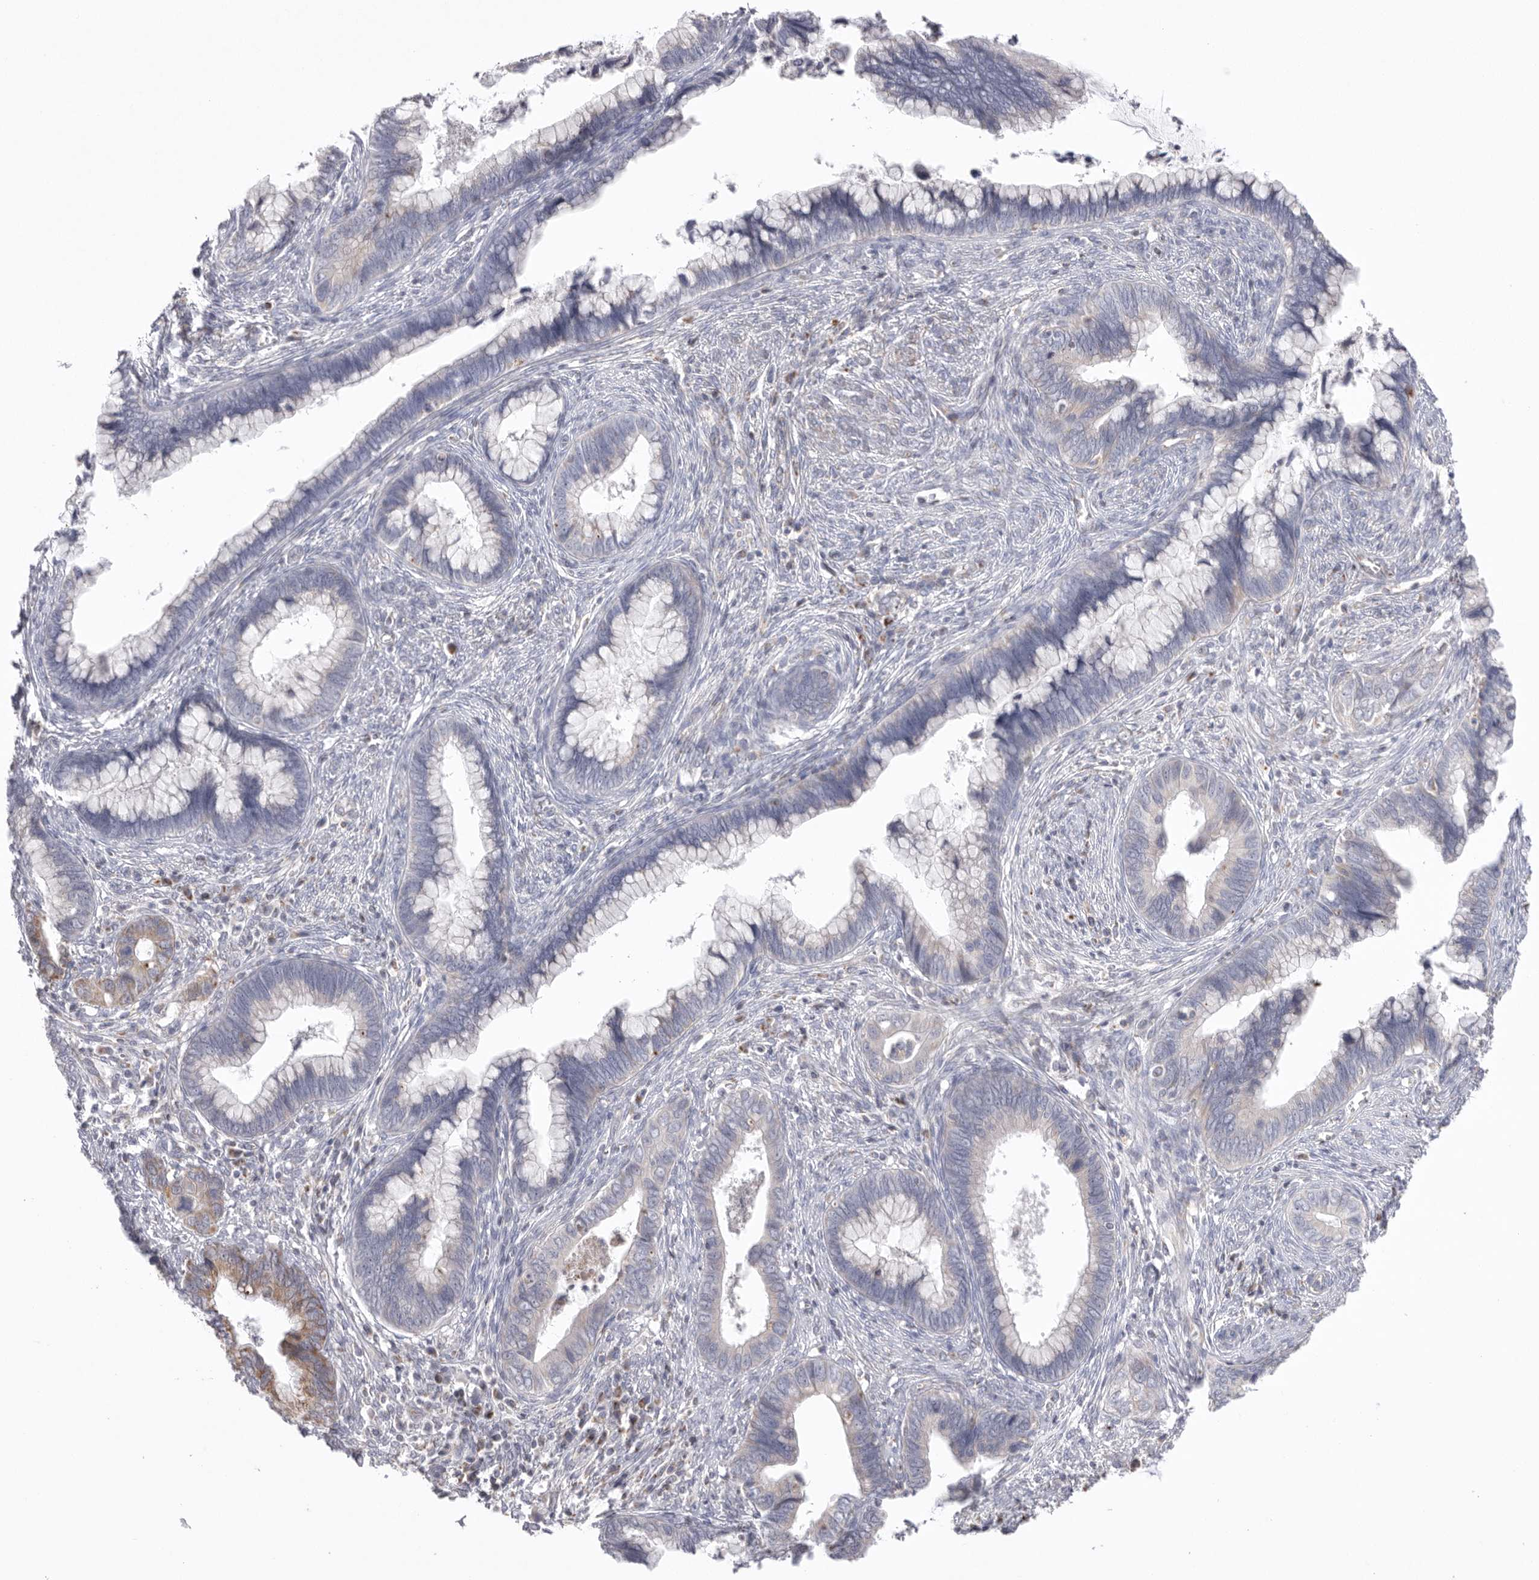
{"staining": {"intensity": "negative", "quantity": "none", "location": "none"}, "tissue": "cervical cancer", "cell_type": "Tumor cells", "image_type": "cancer", "snomed": [{"axis": "morphology", "description": "Adenocarcinoma, NOS"}, {"axis": "topography", "description": "Cervix"}], "caption": "Human adenocarcinoma (cervical) stained for a protein using immunohistochemistry displays no expression in tumor cells.", "gene": "VDAC3", "patient": {"sex": "female", "age": 44}}